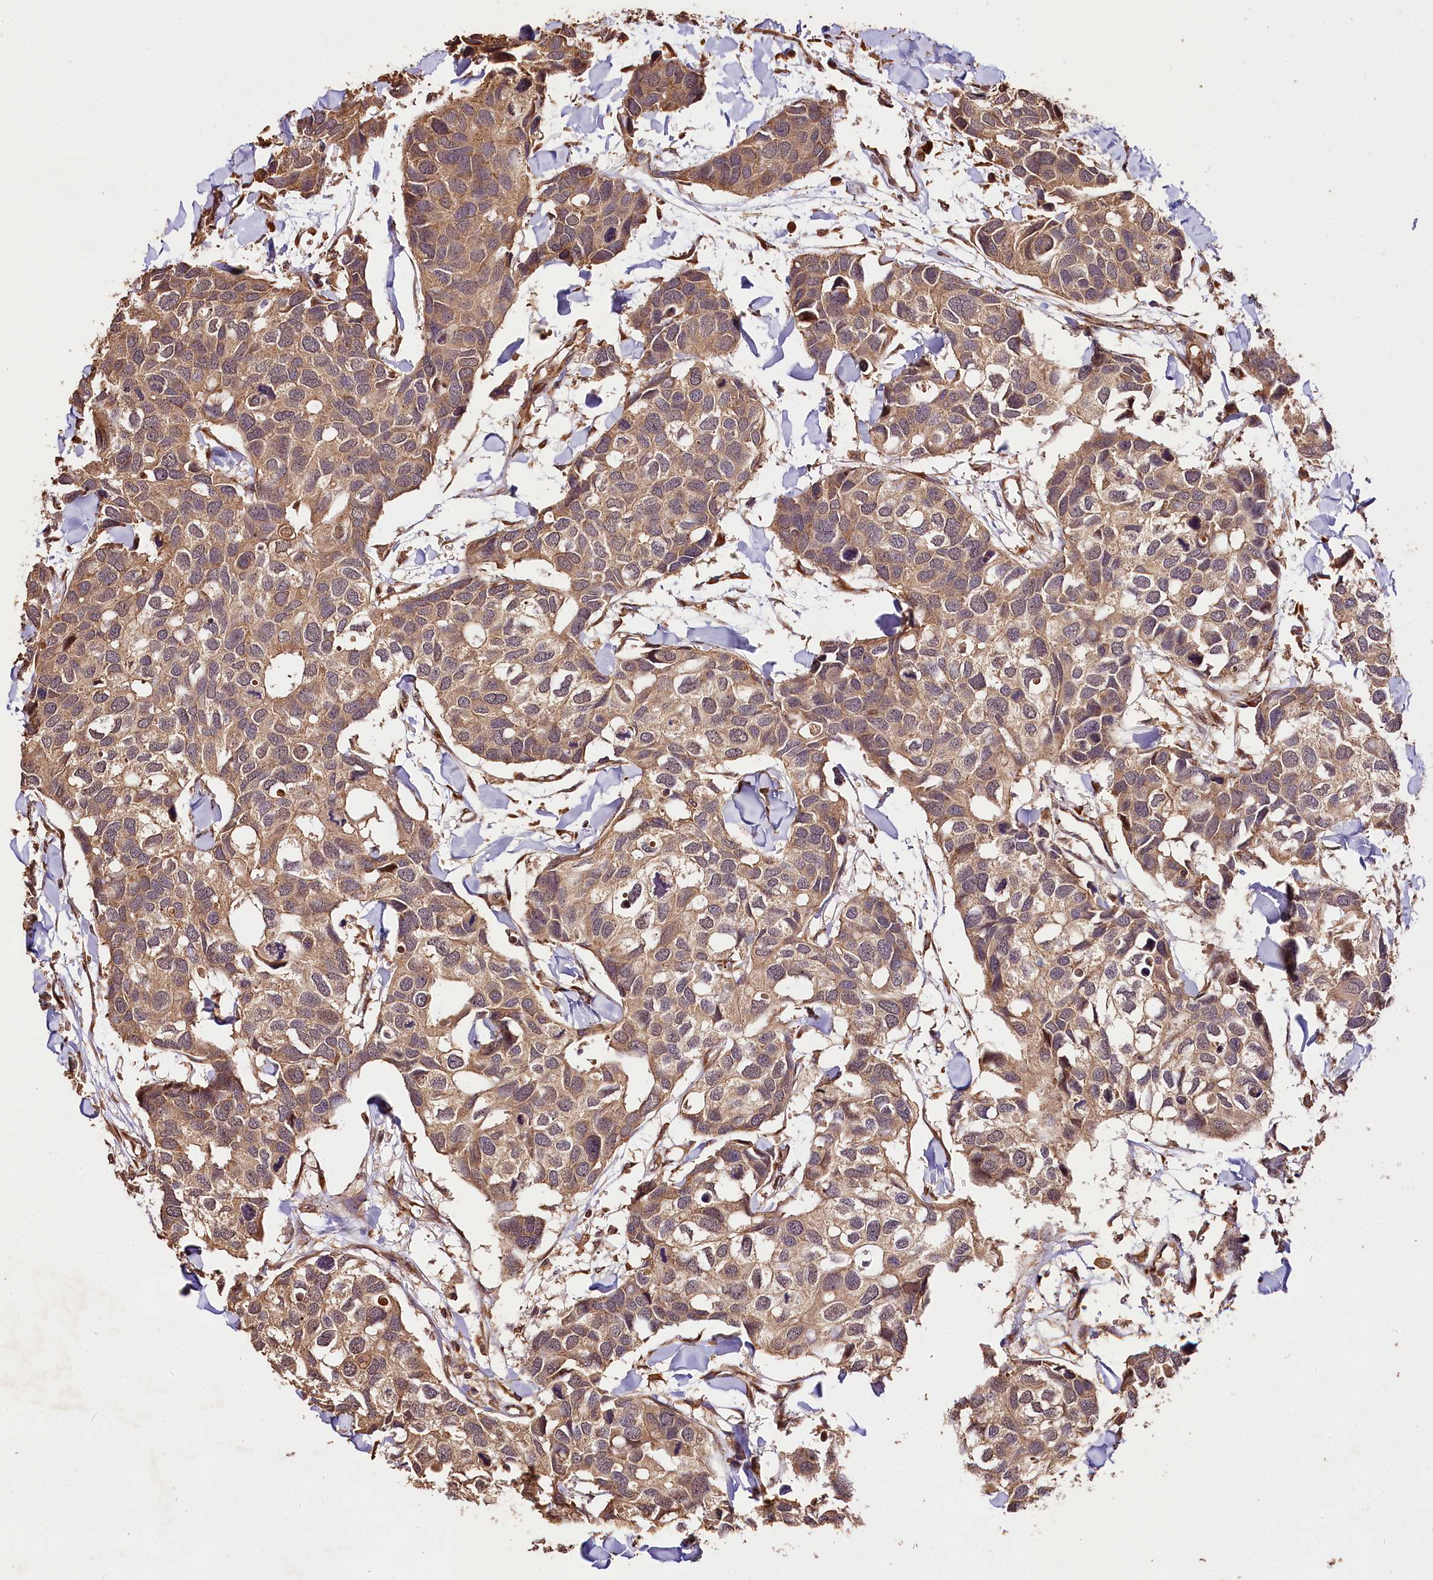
{"staining": {"intensity": "weak", "quantity": ">75%", "location": "cytoplasmic/membranous"}, "tissue": "breast cancer", "cell_type": "Tumor cells", "image_type": "cancer", "snomed": [{"axis": "morphology", "description": "Duct carcinoma"}, {"axis": "topography", "description": "Breast"}], "caption": "Human infiltrating ductal carcinoma (breast) stained for a protein (brown) reveals weak cytoplasmic/membranous positive staining in about >75% of tumor cells.", "gene": "KPTN", "patient": {"sex": "female", "age": 83}}